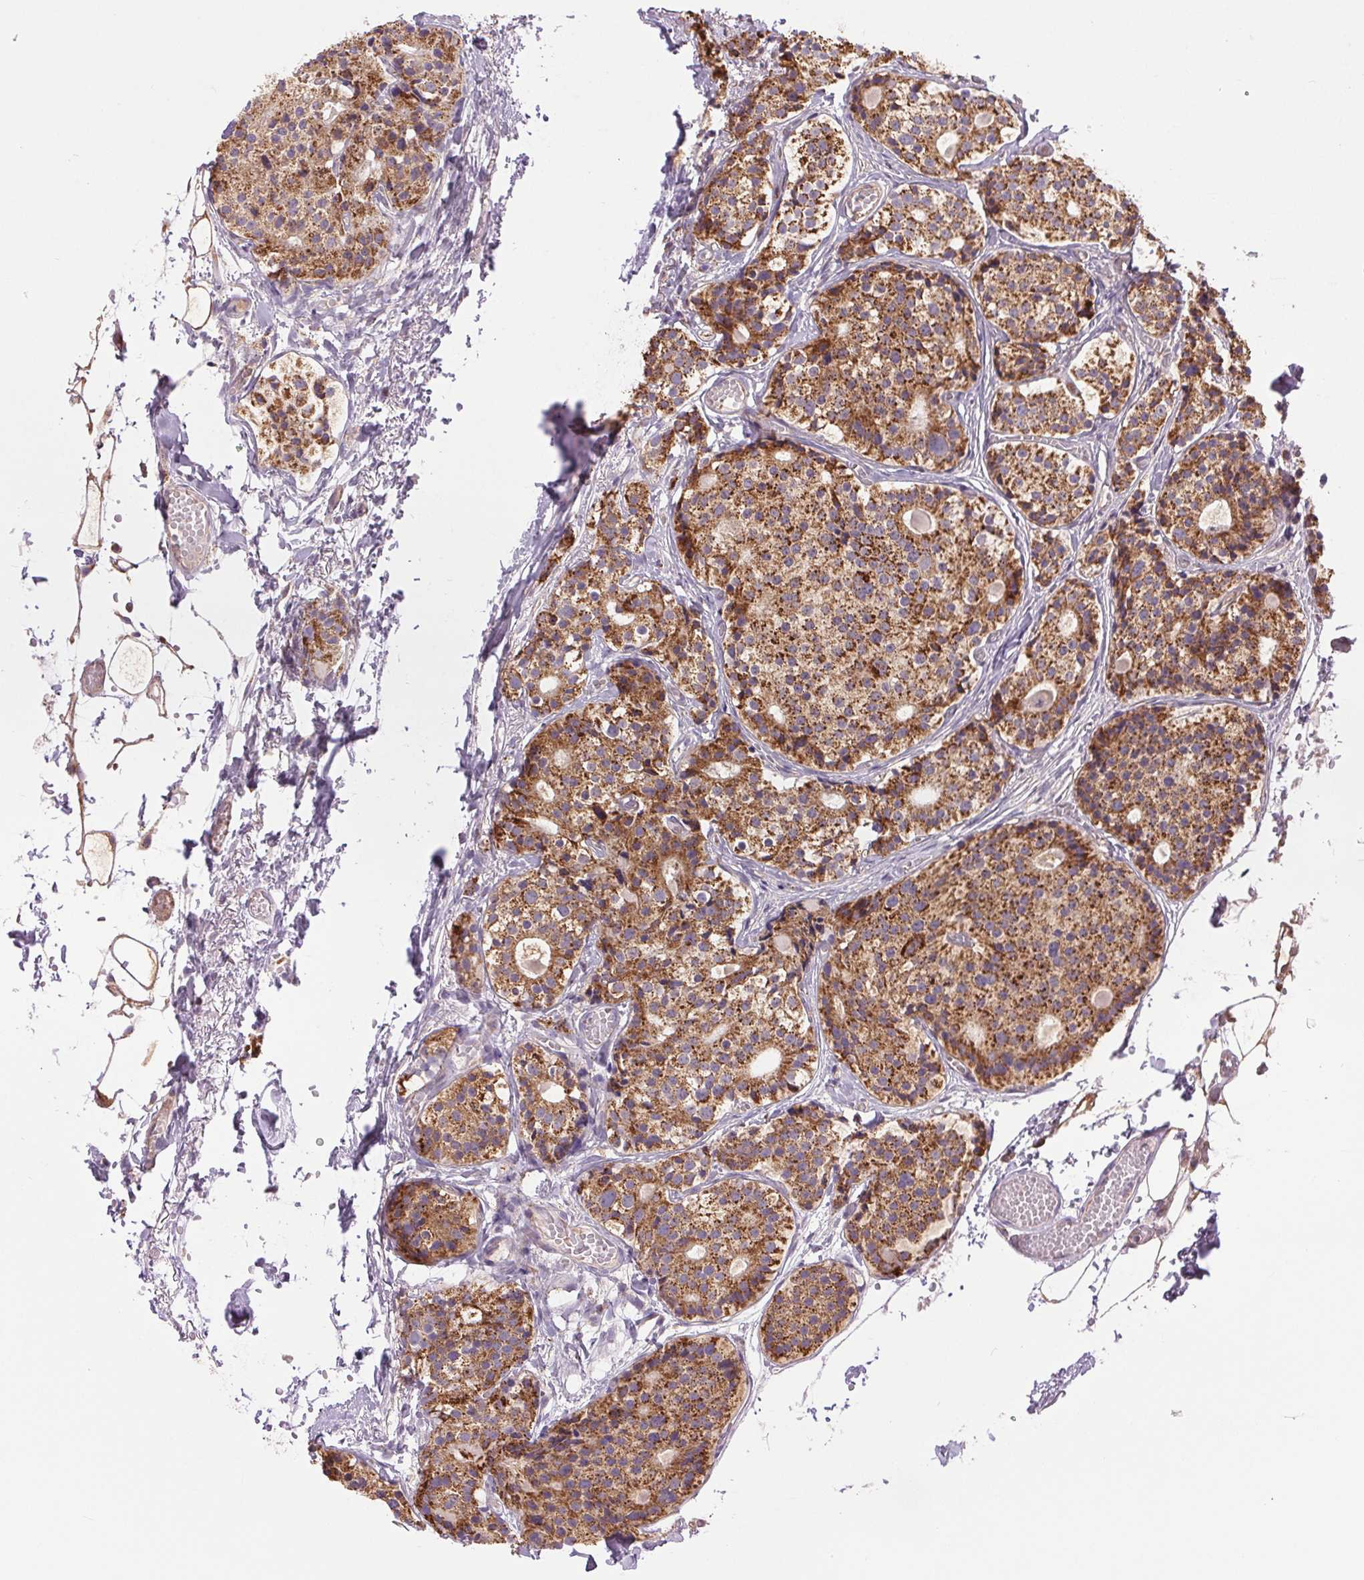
{"staining": {"intensity": "moderate", "quantity": ">75%", "location": "cytoplasmic/membranous"}, "tissue": "carcinoid", "cell_type": "Tumor cells", "image_type": "cancer", "snomed": [{"axis": "morphology", "description": "Carcinoid, malignant, NOS"}, {"axis": "topography", "description": "Small intestine"}], "caption": "High-magnification brightfield microscopy of carcinoid (malignant) stained with DAB (3,3'-diaminobenzidine) (brown) and counterstained with hematoxylin (blue). tumor cells exhibit moderate cytoplasmic/membranous expression is present in approximately>75% of cells. The staining was performed using DAB to visualize the protein expression in brown, while the nuclei were stained in blue with hematoxylin (Magnification: 20x).", "gene": "DGUOK", "patient": {"sex": "female", "age": 65}}